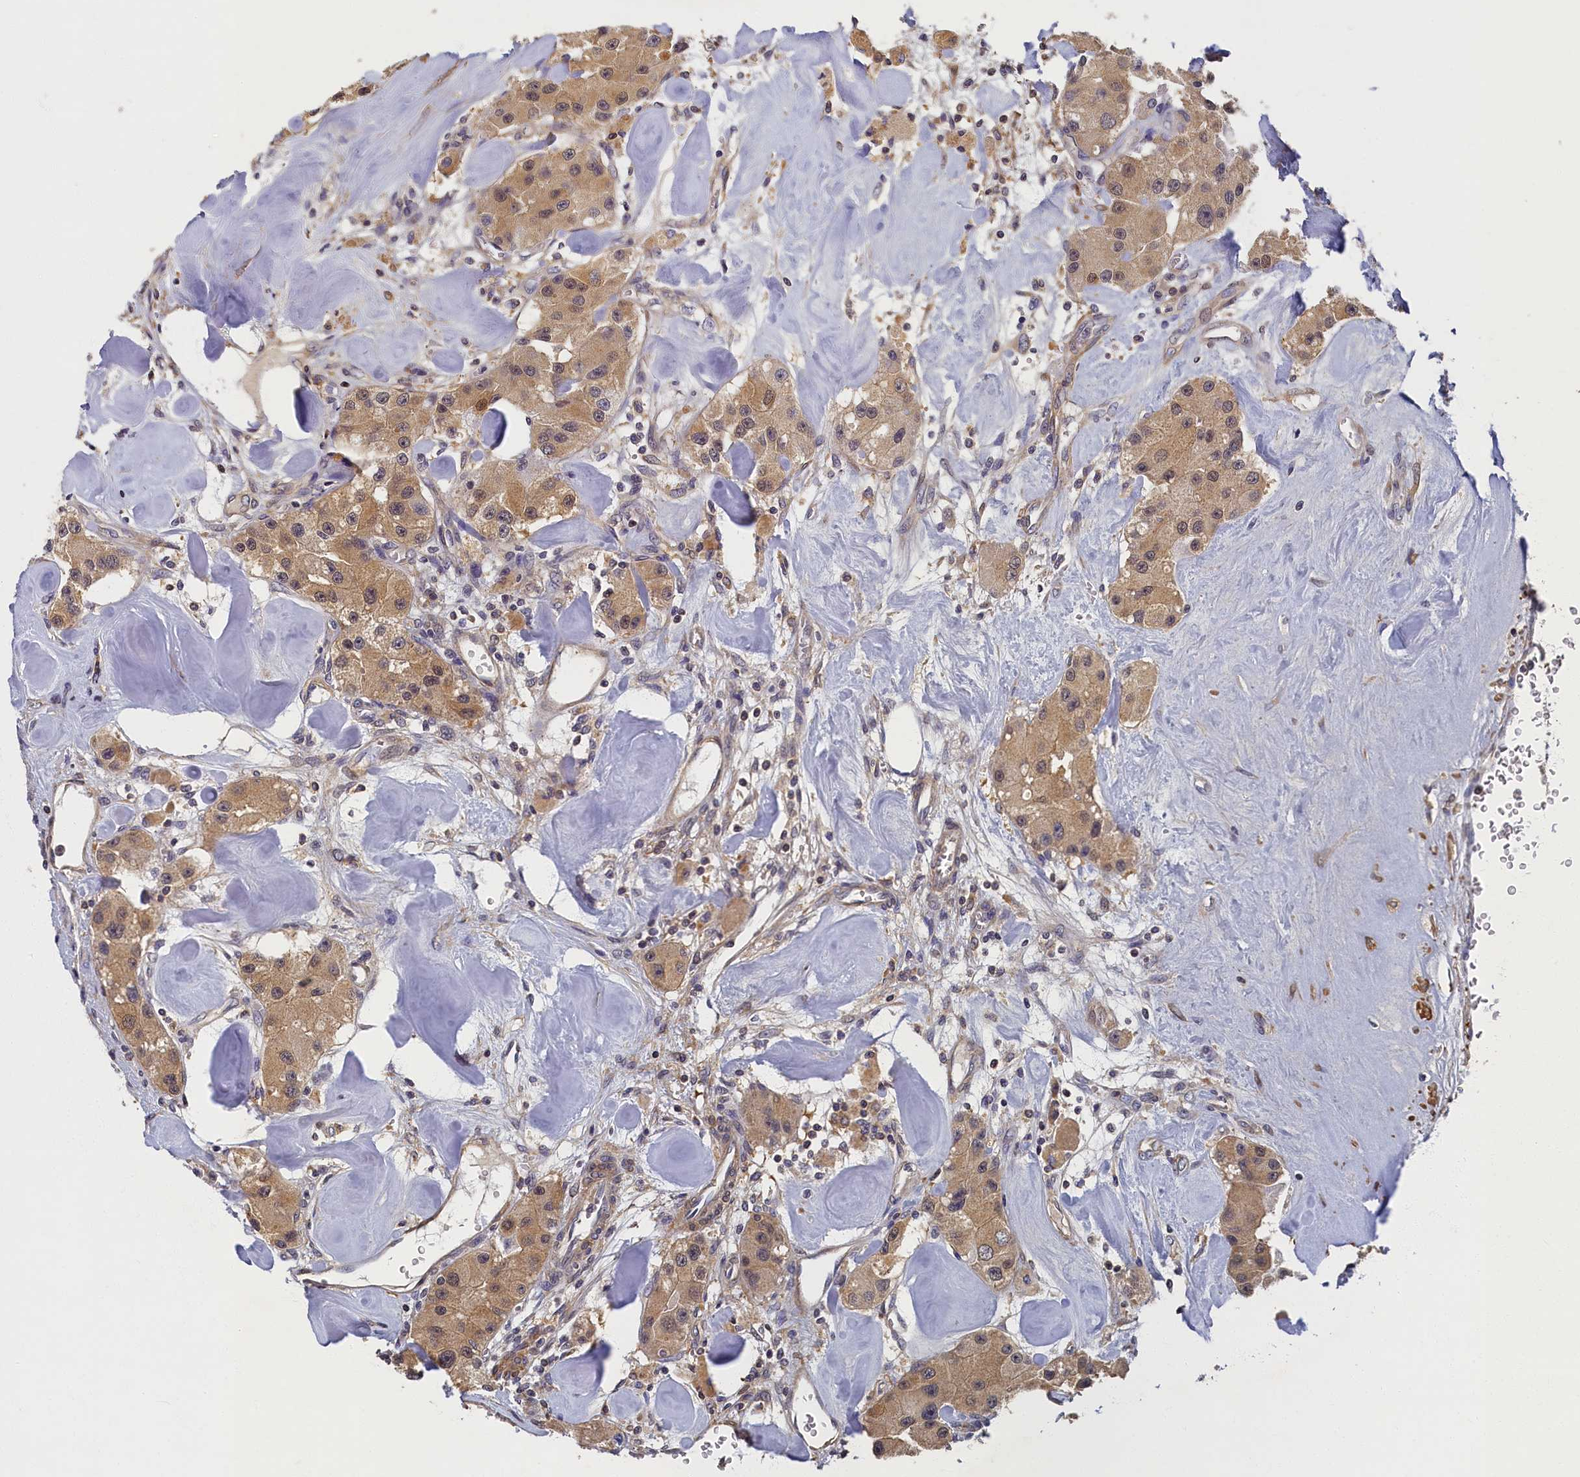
{"staining": {"intensity": "moderate", "quantity": ">75%", "location": "cytoplasmic/membranous"}, "tissue": "carcinoid", "cell_type": "Tumor cells", "image_type": "cancer", "snomed": [{"axis": "morphology", "description": "Carcinoid, malignant, NOS"}, {"axis": "topography", "description": "Pancreas"}], "caption": "Carcinoid stained with a protein marker demonstrates moderate staining in tumor cells.", "gene": "TBCB", "patient": {"sex": "male", "age": 41}}